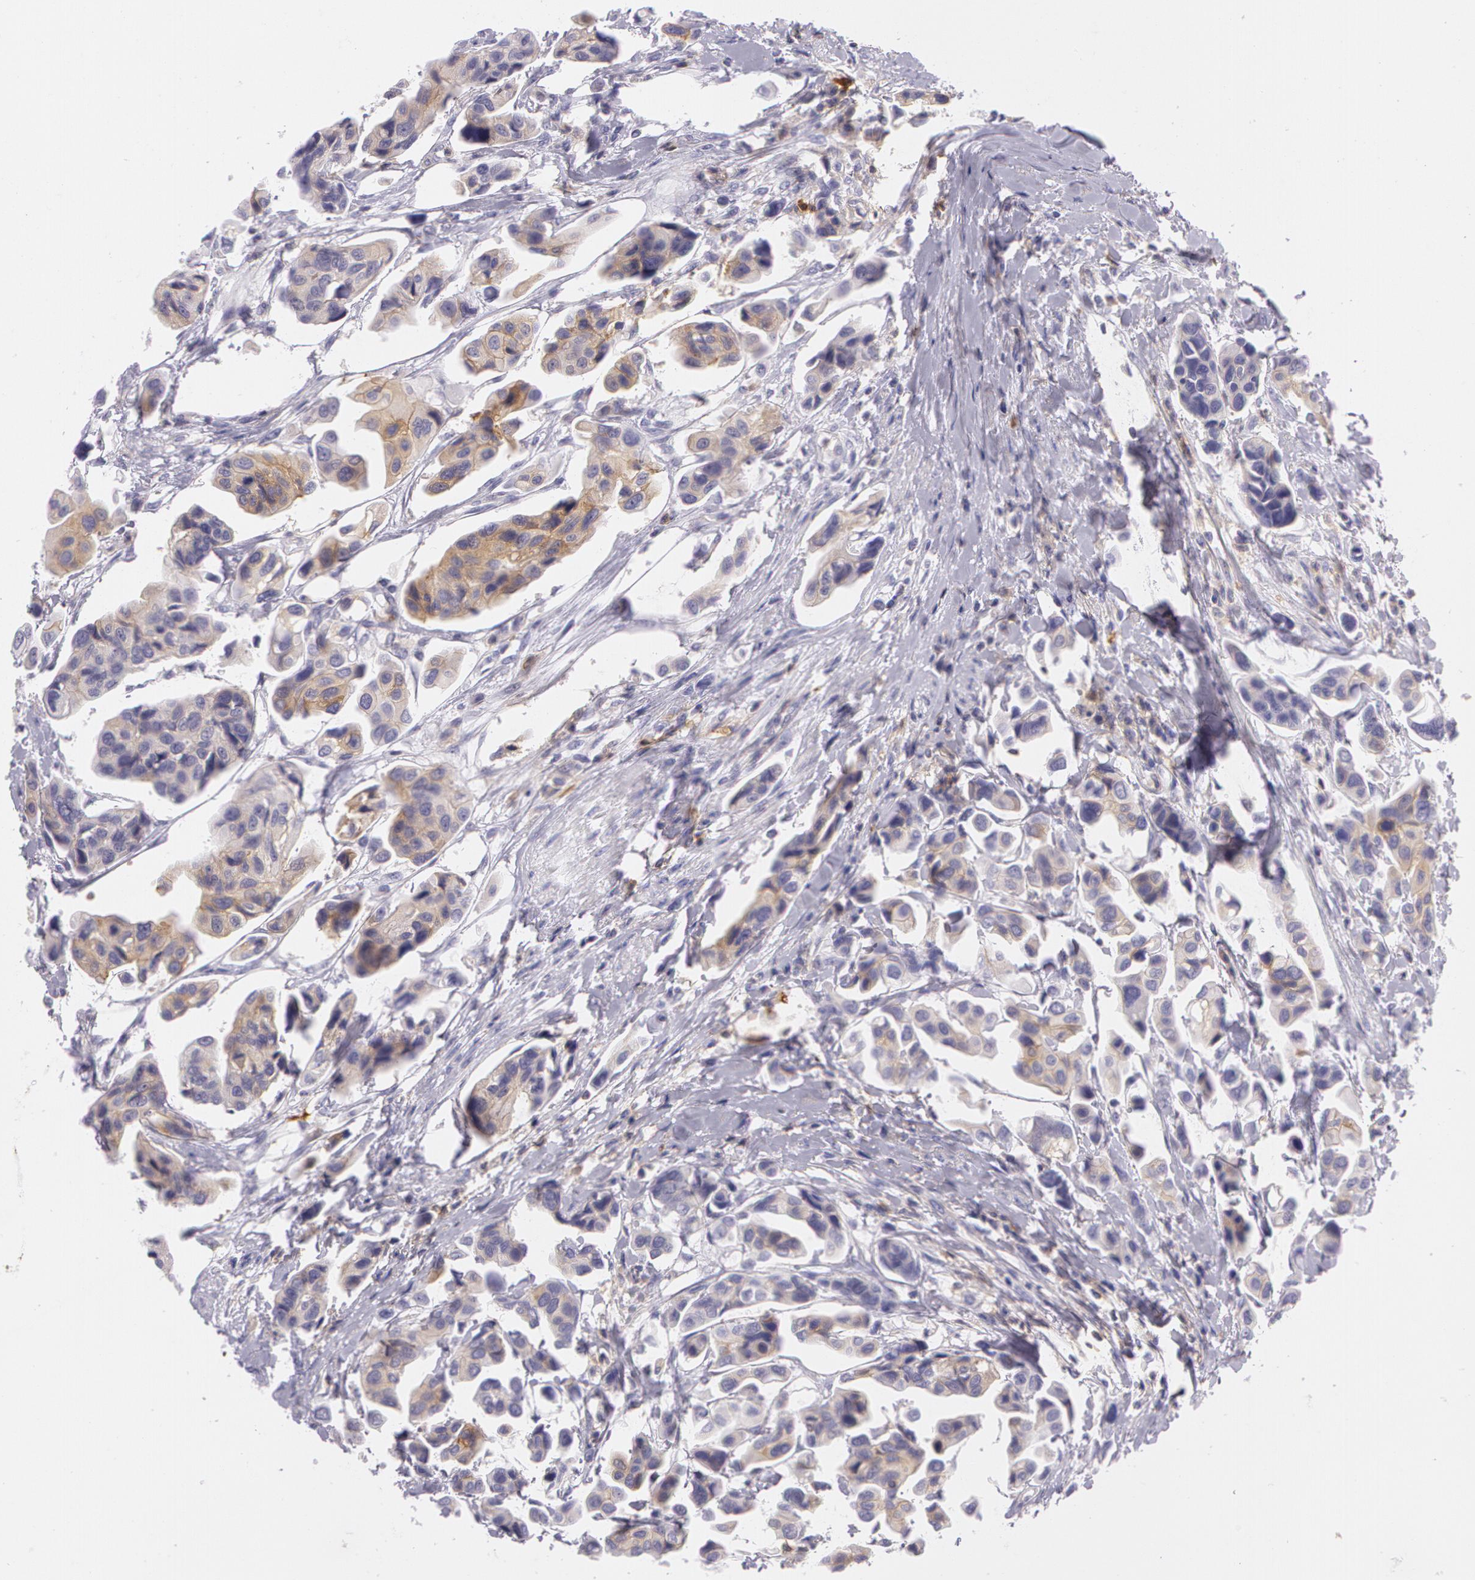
{"staining": {"intensity": "weak", "quantity": "25%-75%", "location": "cytoplasmic/membranous"}, "tissue": "urothelial cancer", "cell_type": "Tumor cells", "image_type": "cancer", "snomed": [{"axis": "morphology", "description": "Adenocarcinoma, NOS"}, {"axis": "topography", "description": "Urinary bladder"}], "caption": "This is an image of IHC staining of urothelial cancer, which shows weak expression in the cytoplasmic/membranous of tumor cells.", "gene": "LY75", "patient": {"sex": "male", "age": 61}}